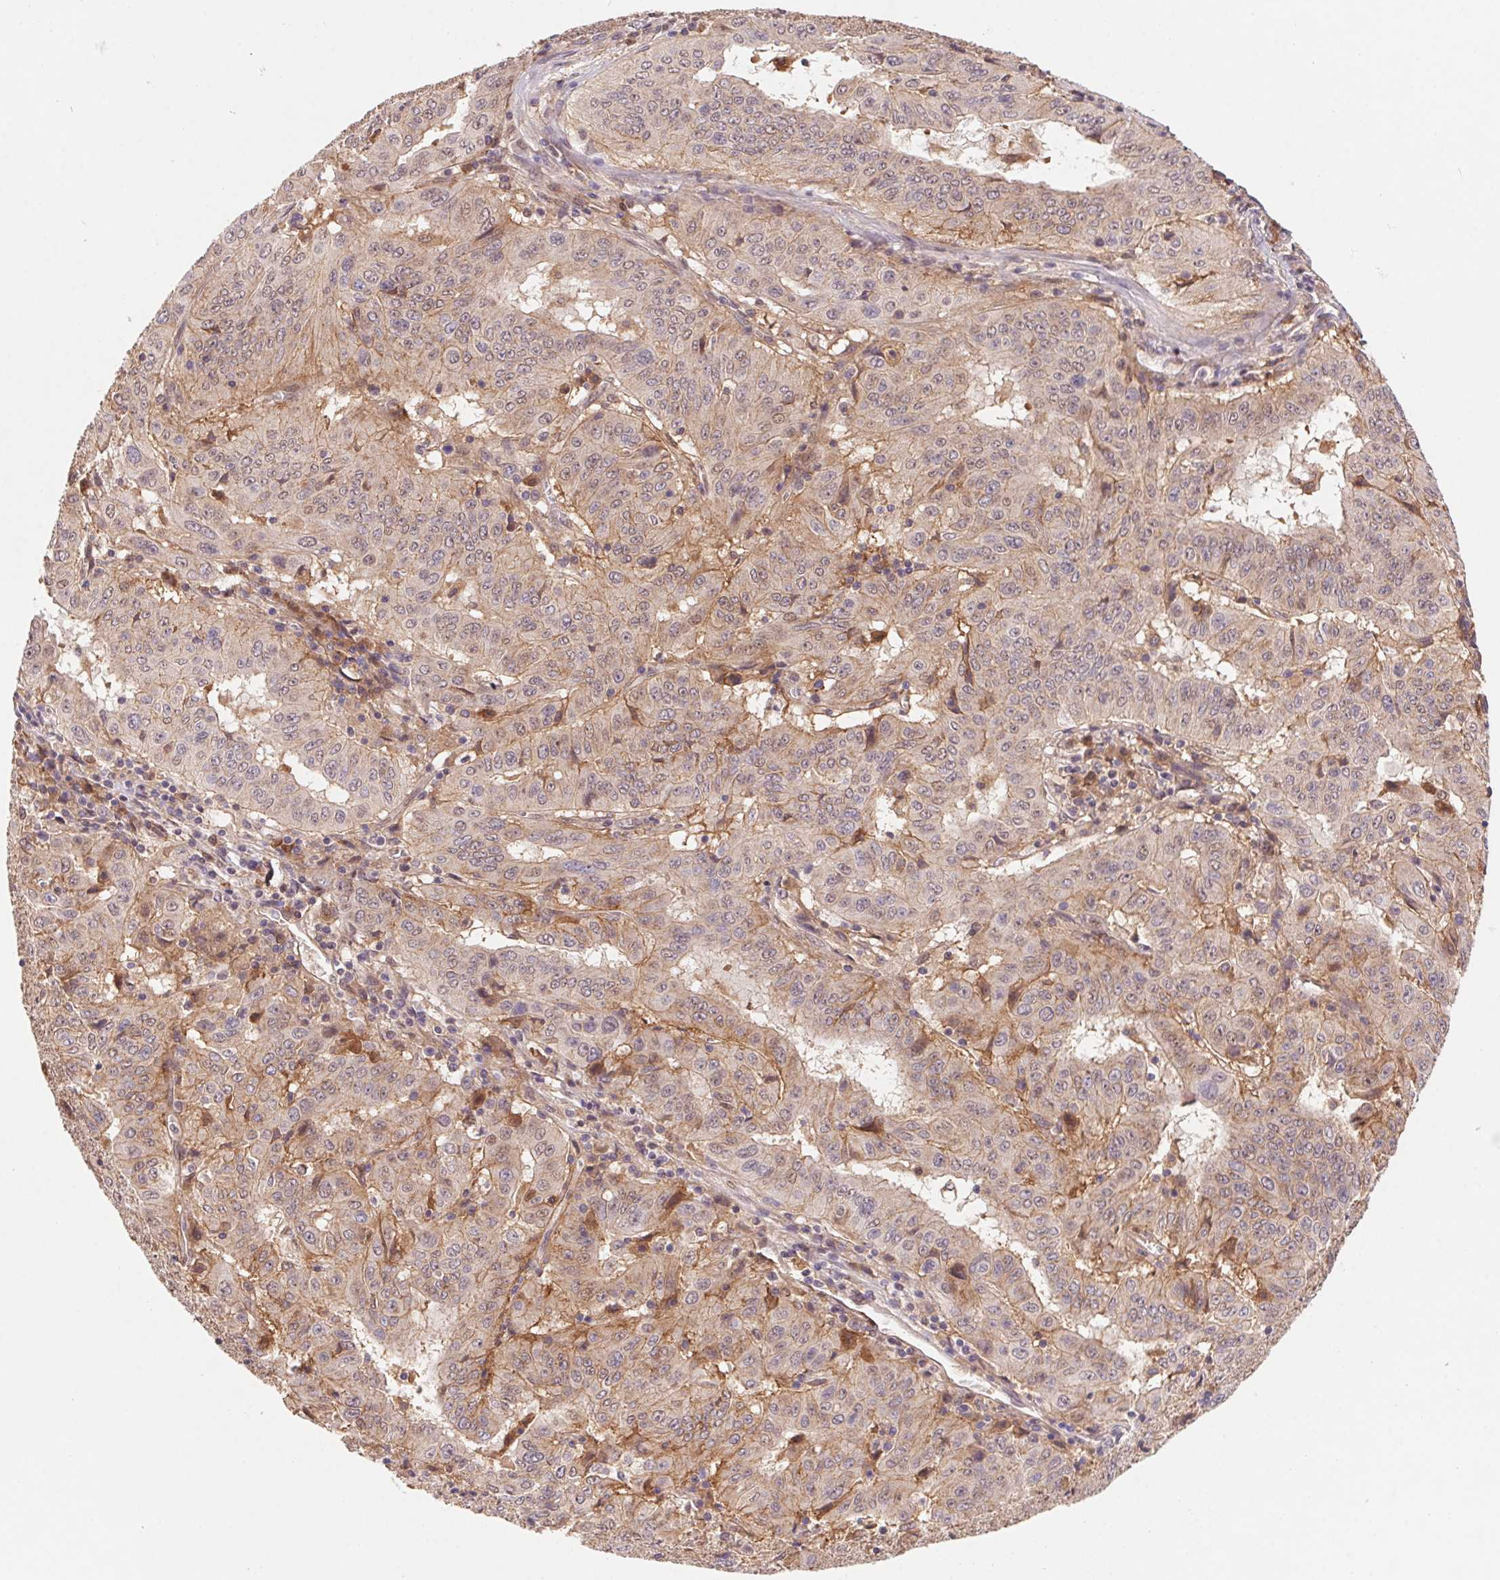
{"staining": {"intensity": "weak", "quantity": "25%-75%", "location": "cytoplasmic/membranous"}, "tissue": "pancreatic cancer", "cell_type": "Tumor cells", "image_type": "cancer", "snomed": [{"axis": "morphology", "description": "Adenocarcinoma, NOS"}, {"axis": "topography", "description": "Pancreas"}], "caption": "Tumor cells exhibit low levels of weak cytoplasmic/membranous staining in approximately 25%-75% of cells in human pancreatic cancer. Nuclei are stained in blue.", "gene": "SLC52A2", "patient": {"sex": "male", "age": 63}}